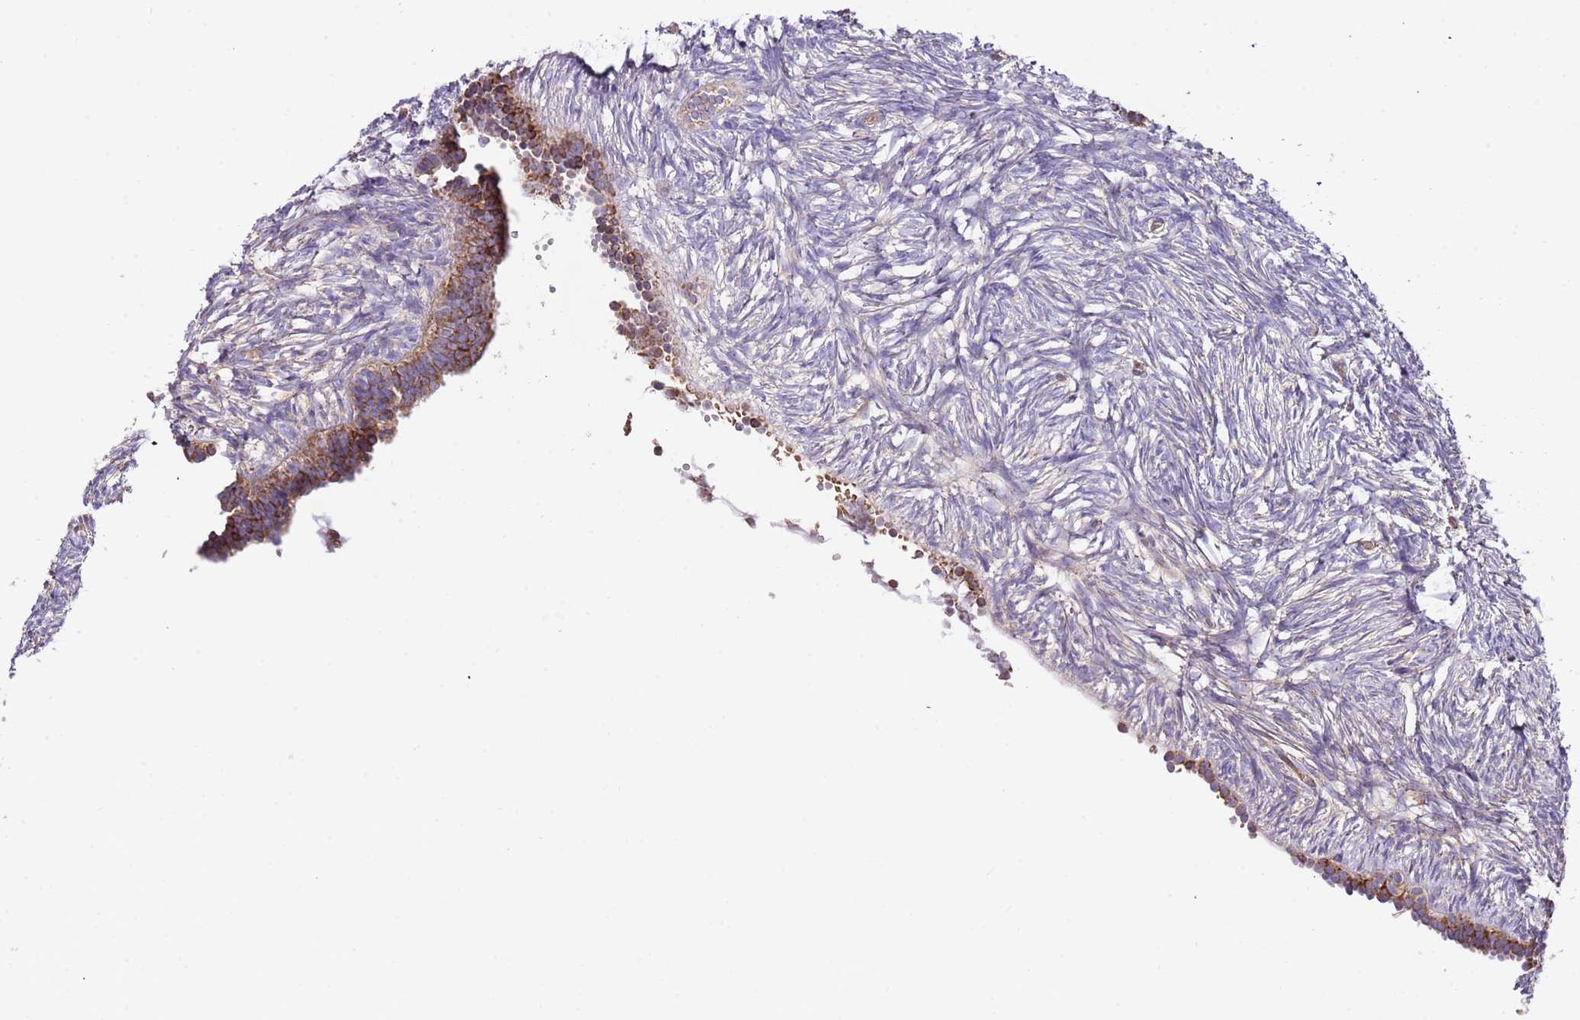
{"staining": {"intensity": "moderate", "quantity": ">75%", "location": "cytoplasmic/membranous"}, "tissue": "ovary", "cell_type": "Follicle cells", "image_type": "normal", "snomed": [{"axis": "morphology", "description": "Normal tissue, NOS"}, {"axis": "topography", "description": "Ovary"}], "caption": "Follicle cells exhibit medium levels of moderate cytoplasmic/membranous staining in approximately >75% of cells in benign ovary.", "gene": "DOCK6", "patient": {"sex": "female", "age": 51}}